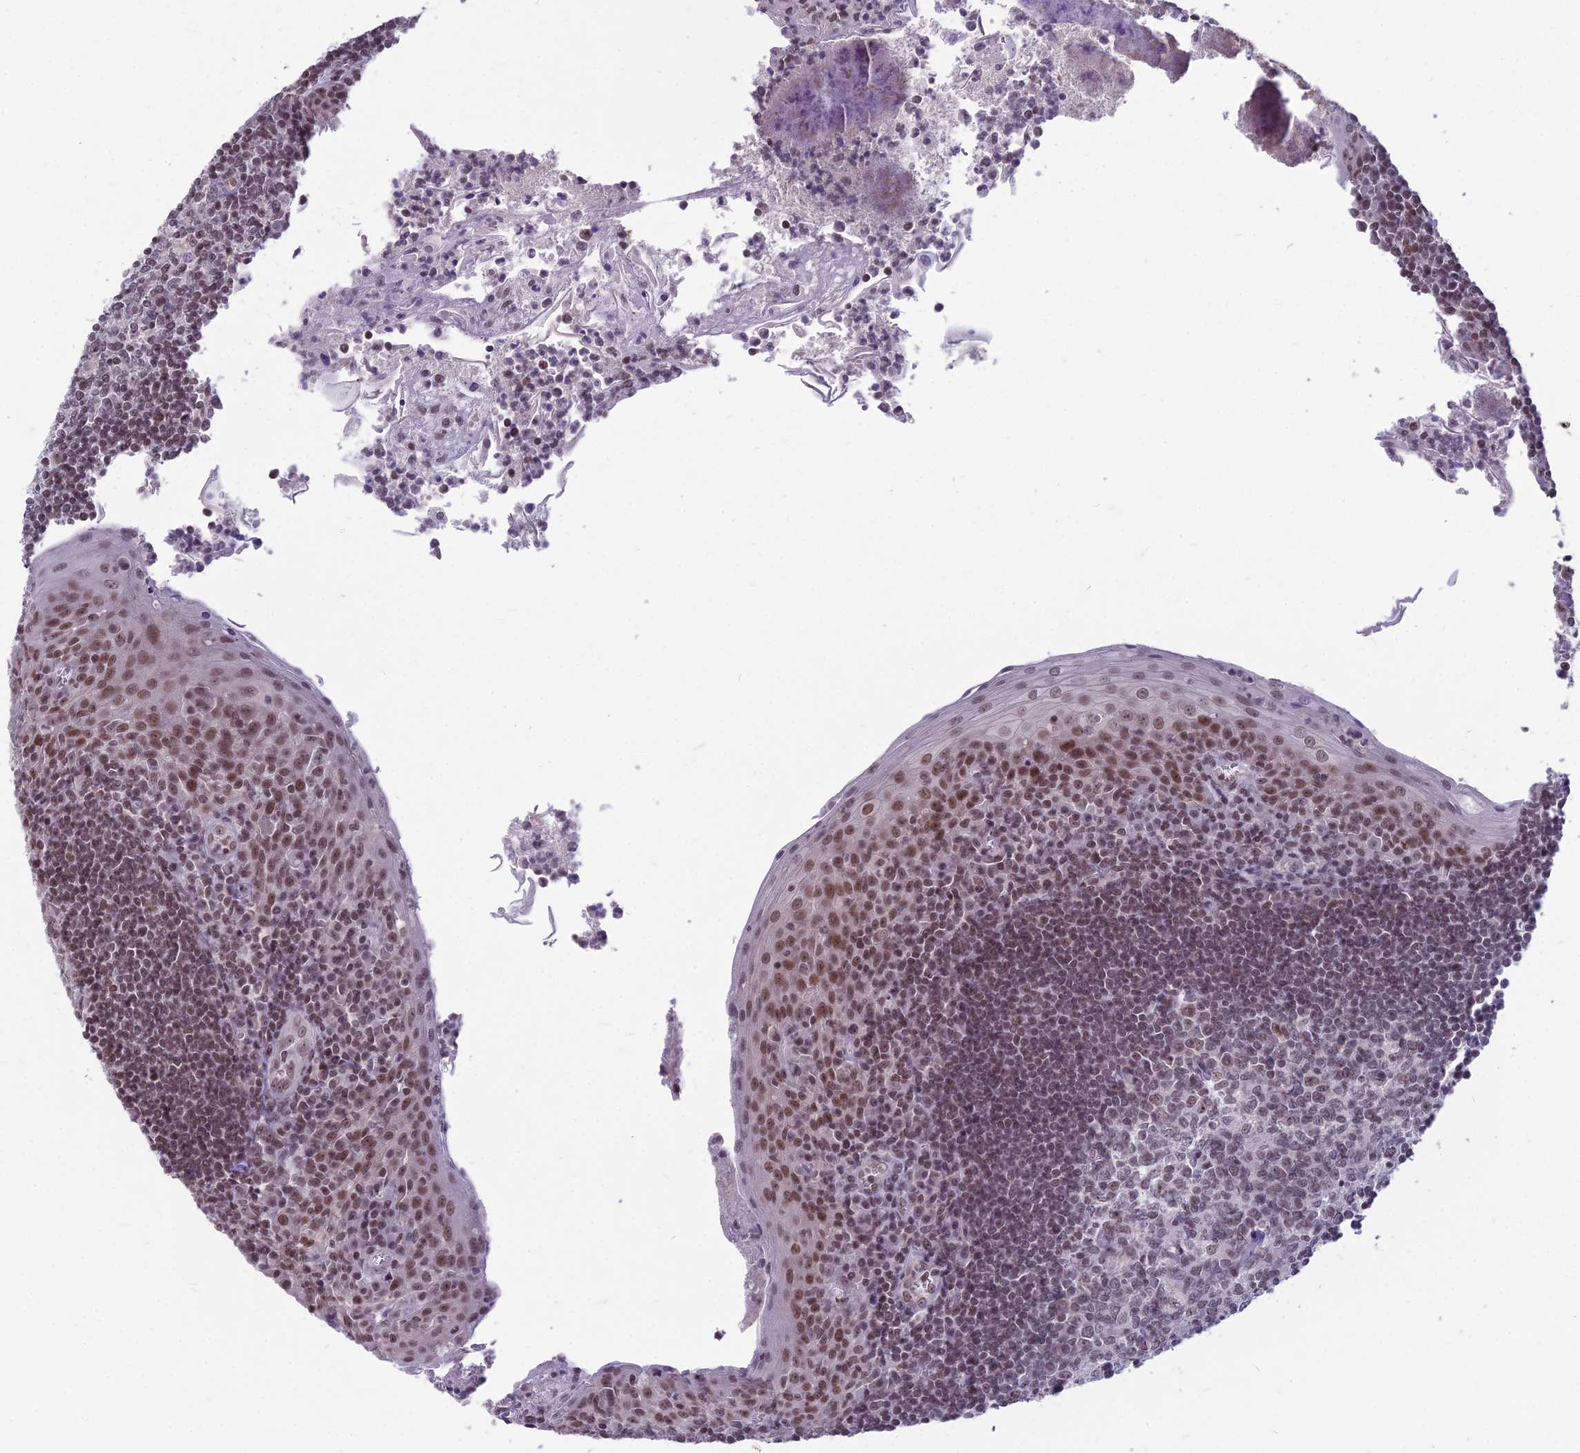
{"staining": {"intensity": "weak", "quantity": "25%-75%", "location": "nuclear"}, "tissue": "tonsil", "cell_type": "Germinal center cells", "image_type": "normal", "snomed": [{"axis": "morphology", "description": "Normal tissue, NOS"}, {"axis": "topography", "description": "Tonsil"}], "caption": "Brown immunohistochemical staining in benign human tonsil demonstrates weak nuclear positivity in about 25%-75% of germinal center cells. (Brightfield microscopy of DAB IHC at high magnification).", "gene": "KAT7", "patient": {"sex": "male", "age": 27}}